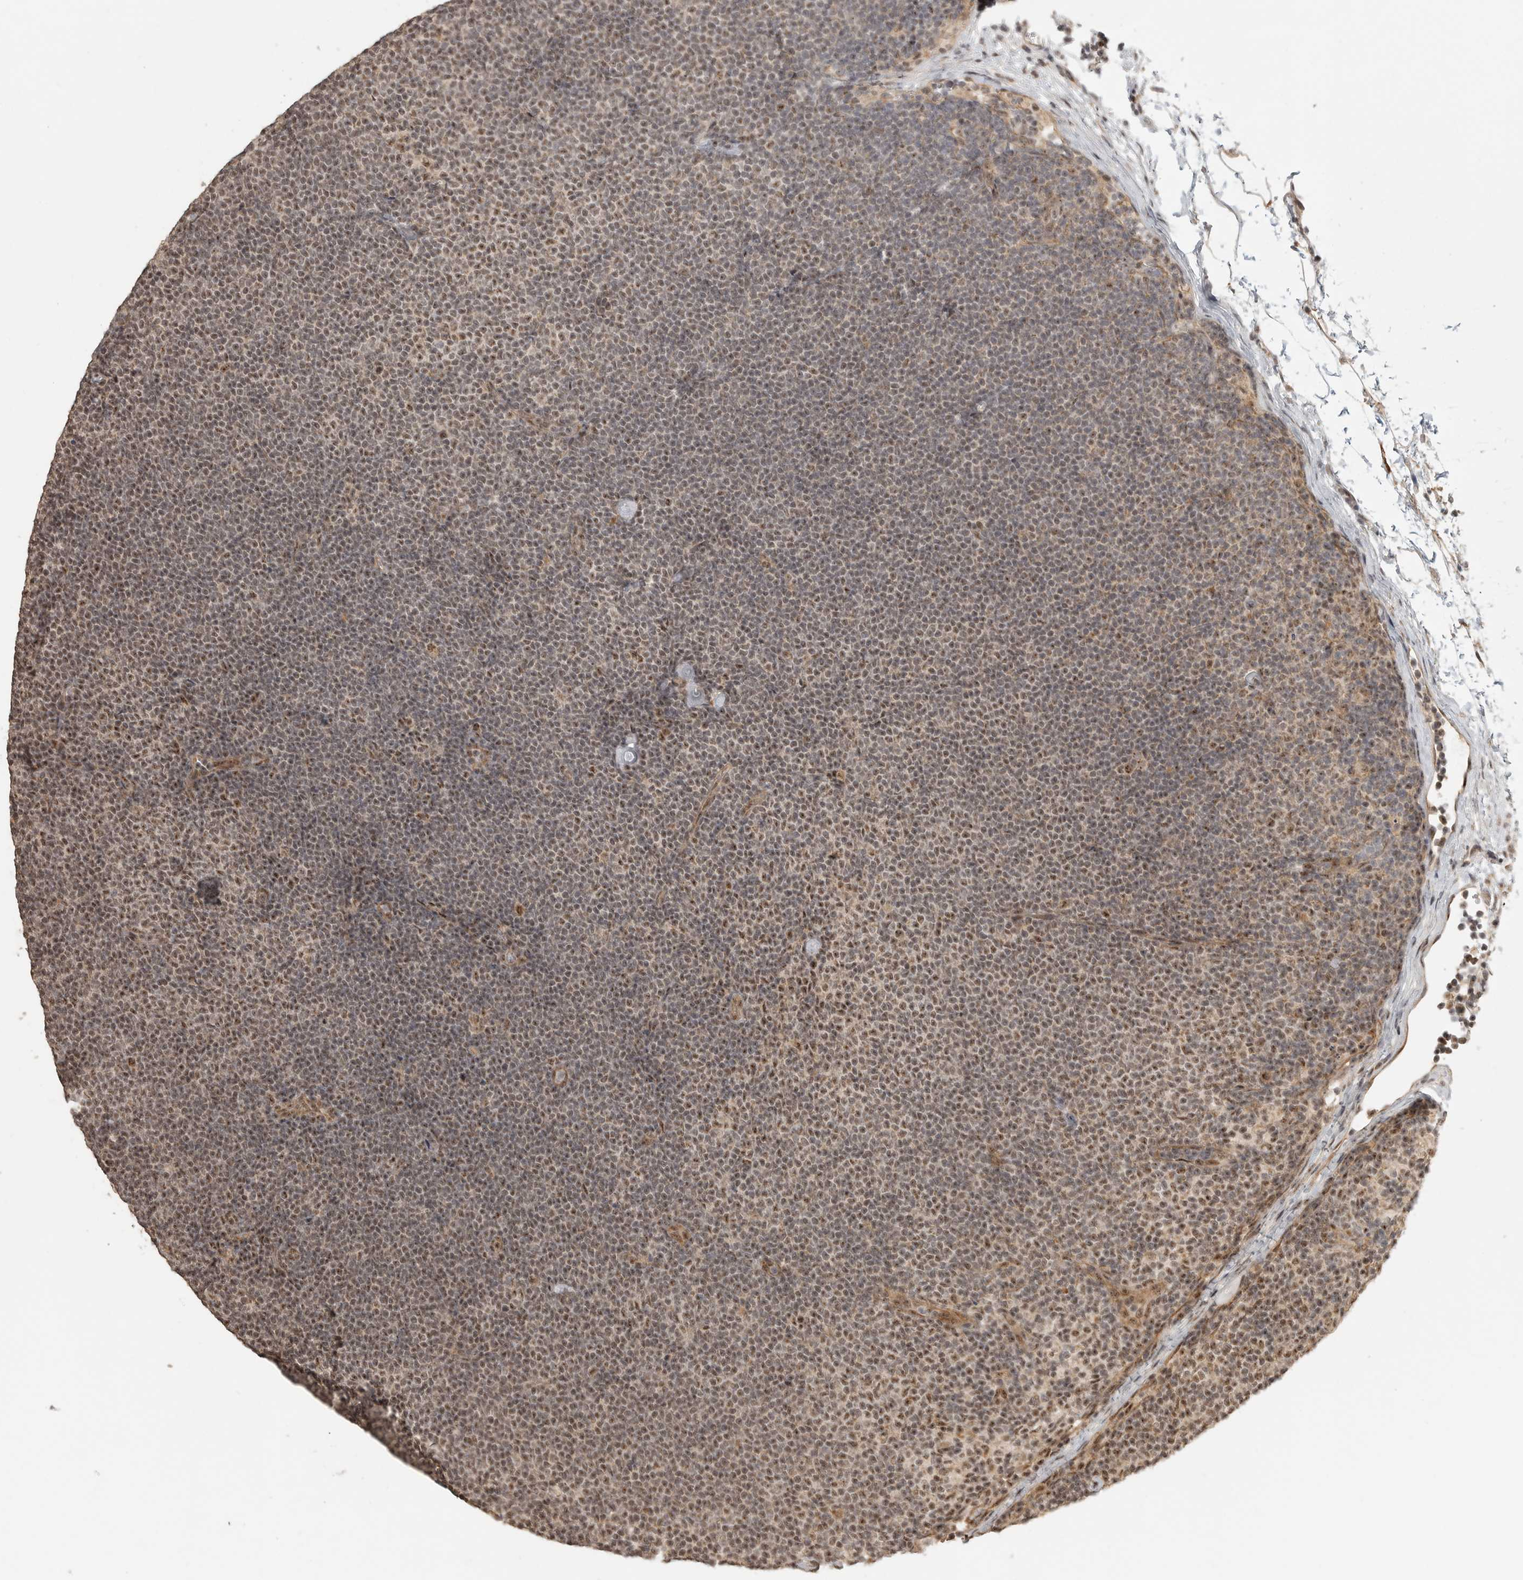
{"staining": {"intensity": "weak", "quantity": "25%-75%", "location": "nuclear"}, "tissue": "lymphoma", "cell_type": "Tumor cells", "image_type": "cancer", "snomed": [{"axis": "morphology", "description": "Malignant lymphoma, non-Hodgkin's type, Low grade"}, {"axis": "topography", "description": "Lymph node"}], "caption": "Lymphoma stained for a protein demonstrates weak nuclear positivity in tumor cells.", "gene": "POMP", "patient": {"sex": "female", "age": 53}}